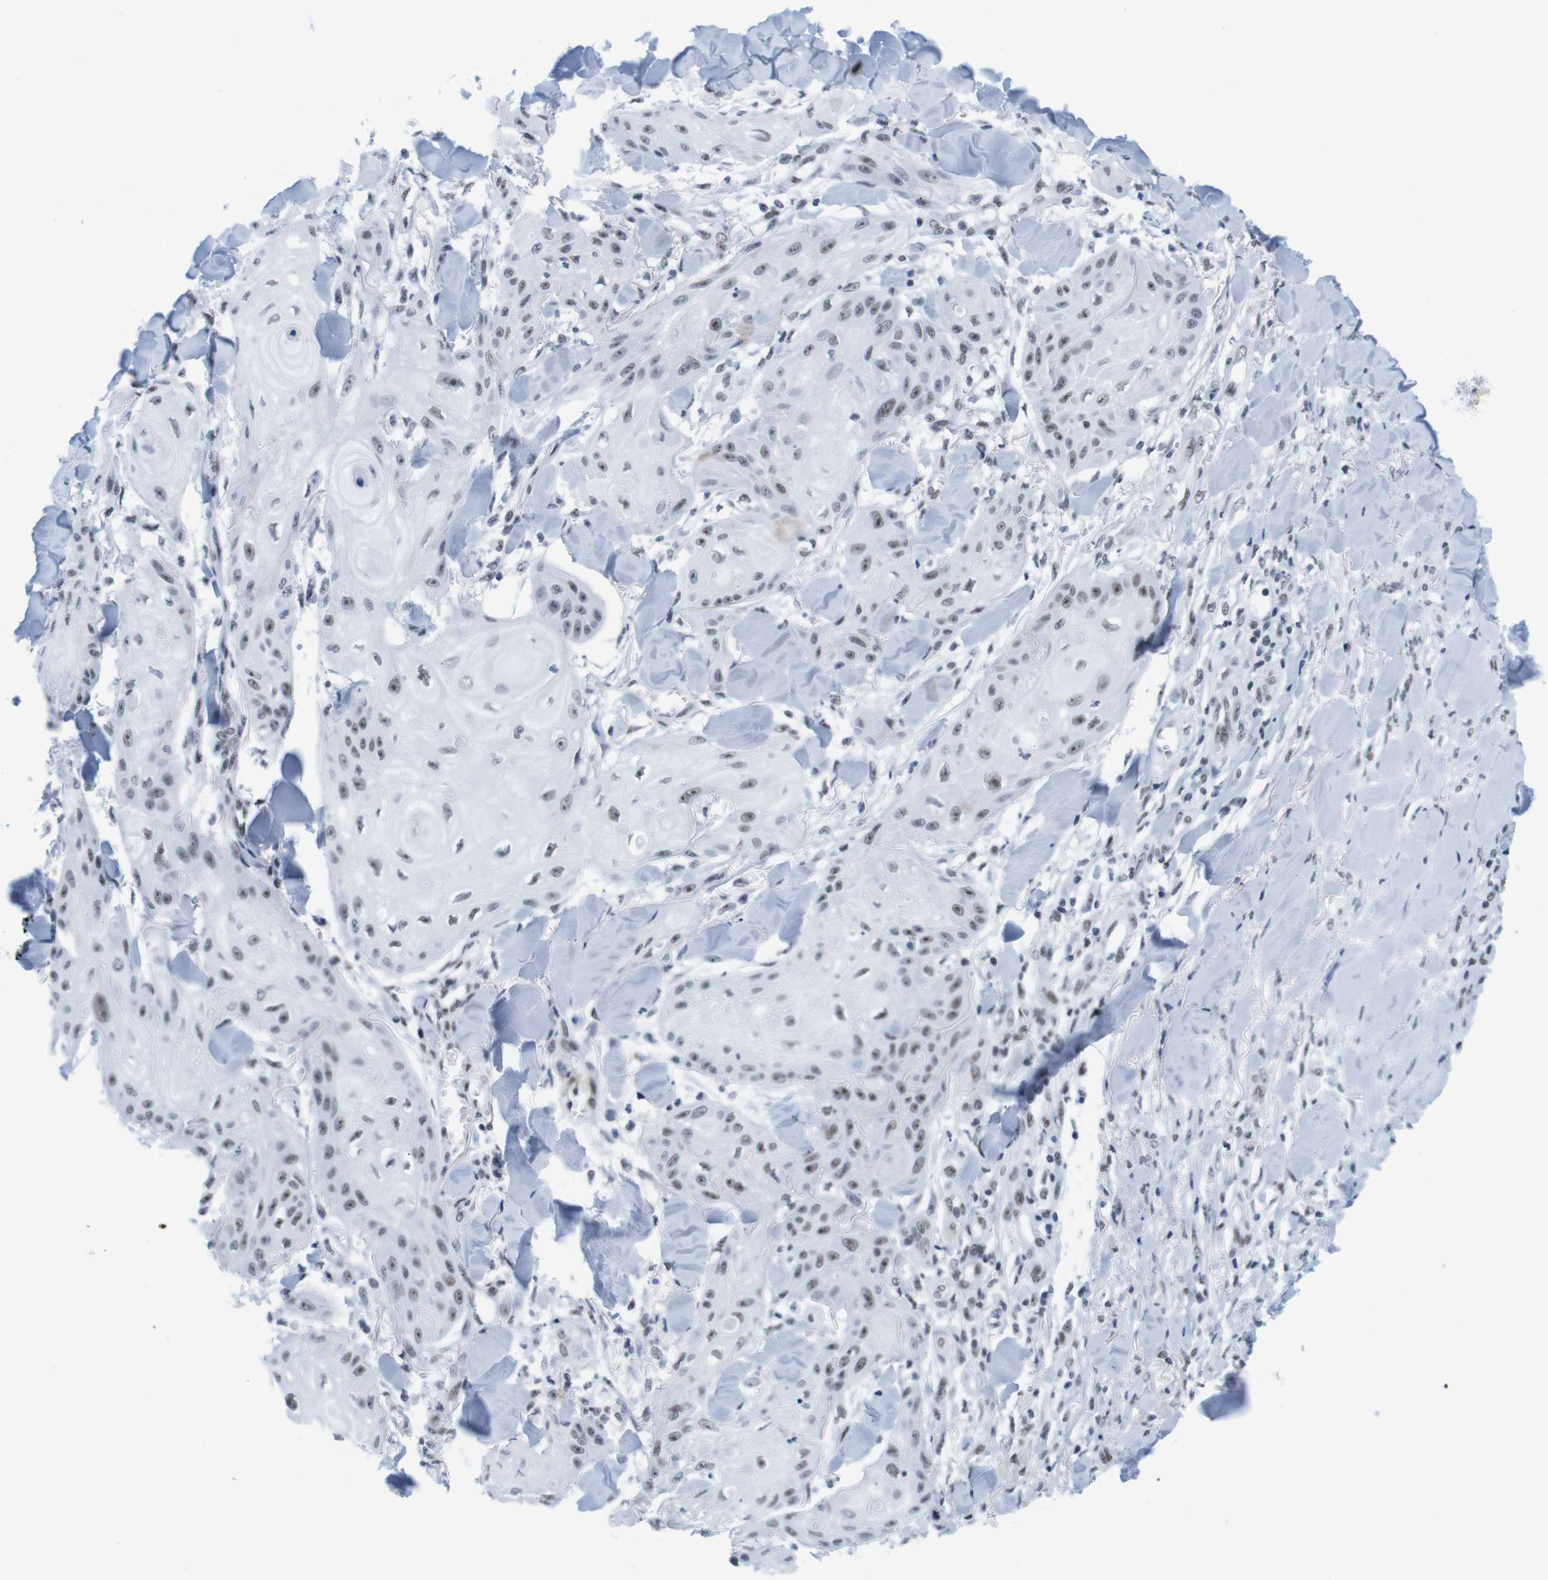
{"staining": {"intensity": "moderate", "quantity": ">75%", "location": "nuclear"}, "tissue": "skin cancer", "cell_type": "Tumor cells", "image_type": "cancer", "snomed": [{"axis": "morphology", "description": "Squamous cell carcinoma, NOS"}, {"axis": "topography", "description": "Skin"}], "caption": "A high-resolution micrograph shows IHC staining of skin cancer, which displays moderate nuclear expression in approximately >75% of tumor cells. The staining is performed using DAB brown chromogen to label protein expression. The nuclei are counter-stained blue using hematoxylin.", "gene": "IFI16", "patient": {"sex": "male", "age": 74}}